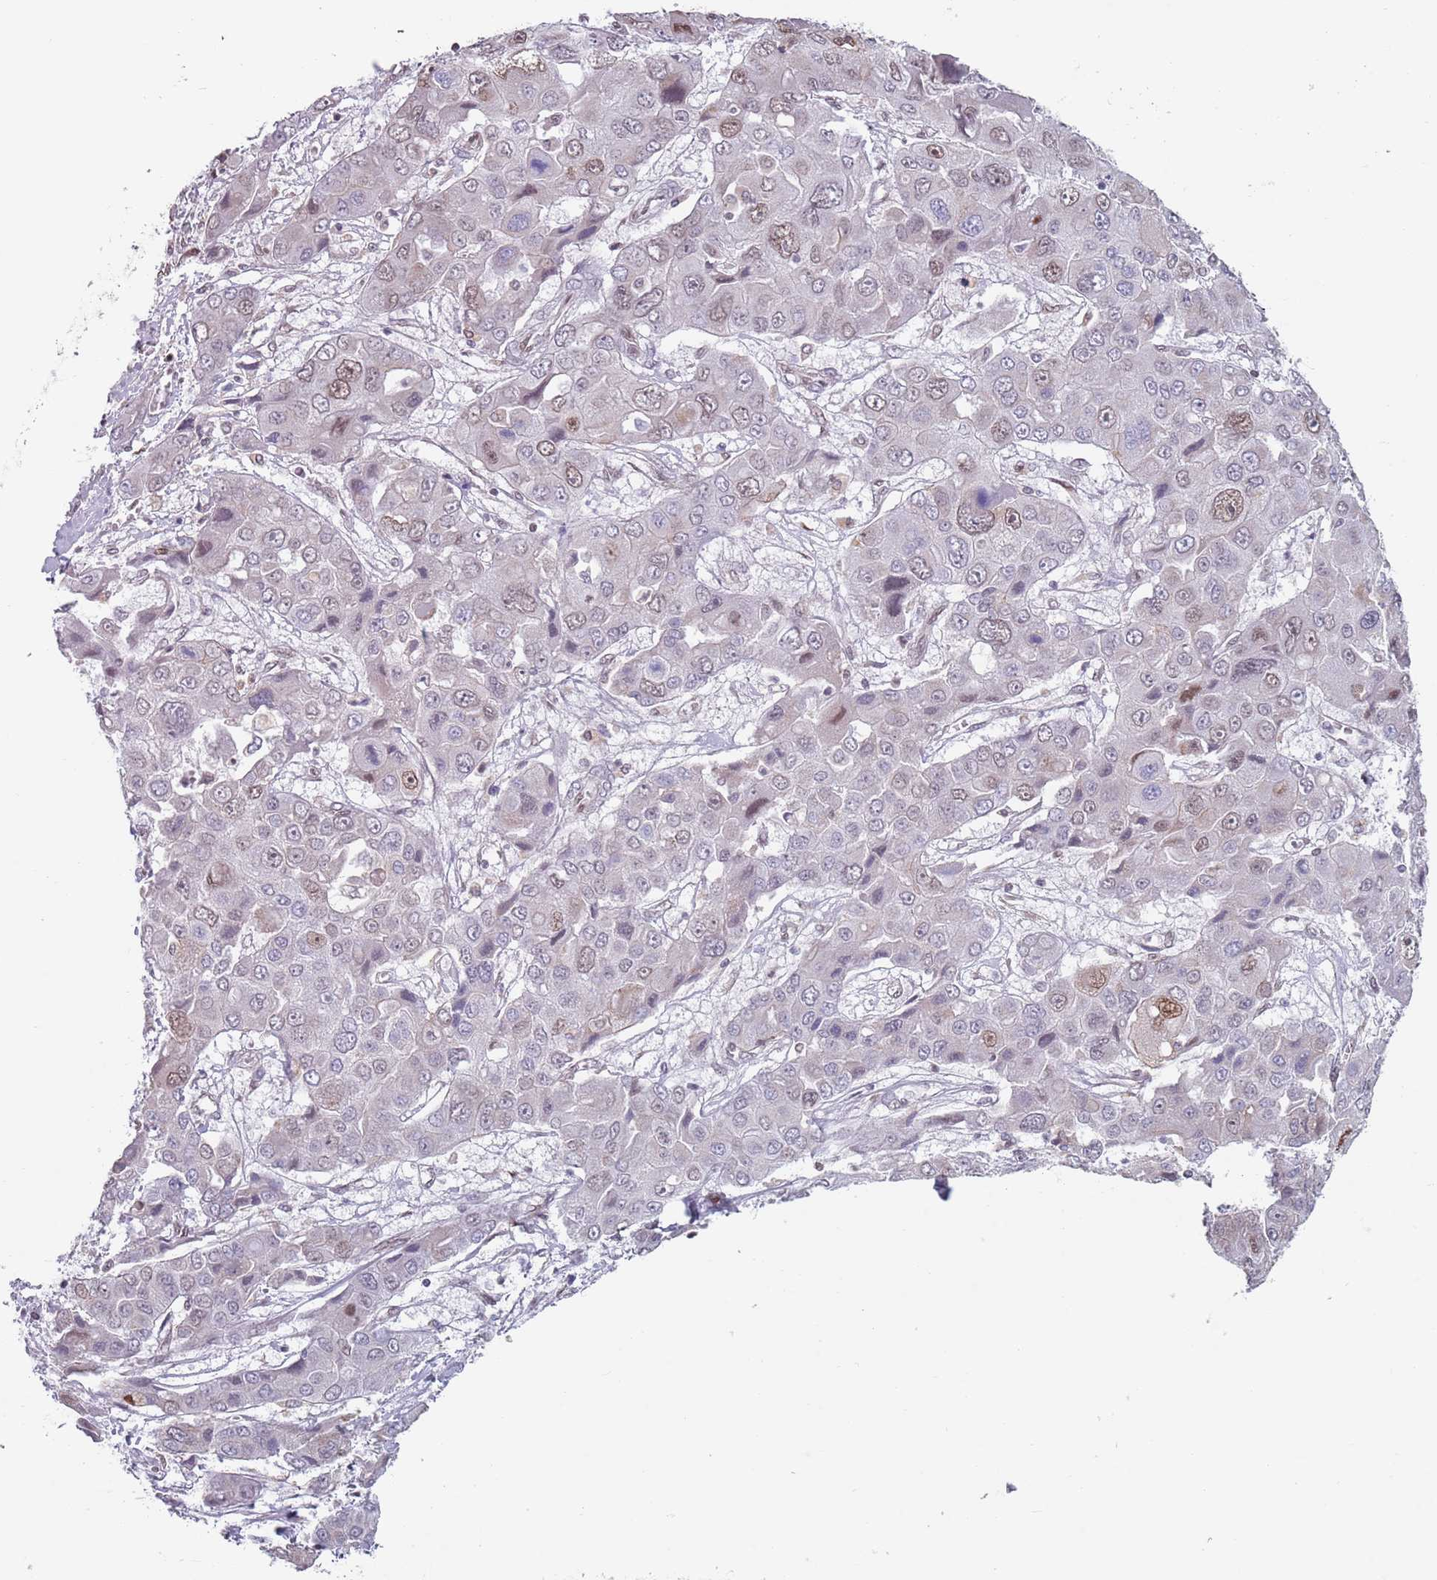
{"staining": {"intensity": "weak", "quantity": "25%-75%", "location": "nuclear"}, "tissue": "liver cancer", "cell_type": "Tumor cells", "image_type": "cancer", "snomed": [{"axis": "morphology", "description": "Cholangiocarcinoma"}, {"axis": "topography", "description": "Liver"}], "caption": "Liver cancer (cholangiocarcinoma) stained for a protein (brown) exhibits weak nuclear positive staining in approximately 25%-75% of tumor cells.", "gene": "MFSD12", "patient": {"sex": "male", "age": 67}}